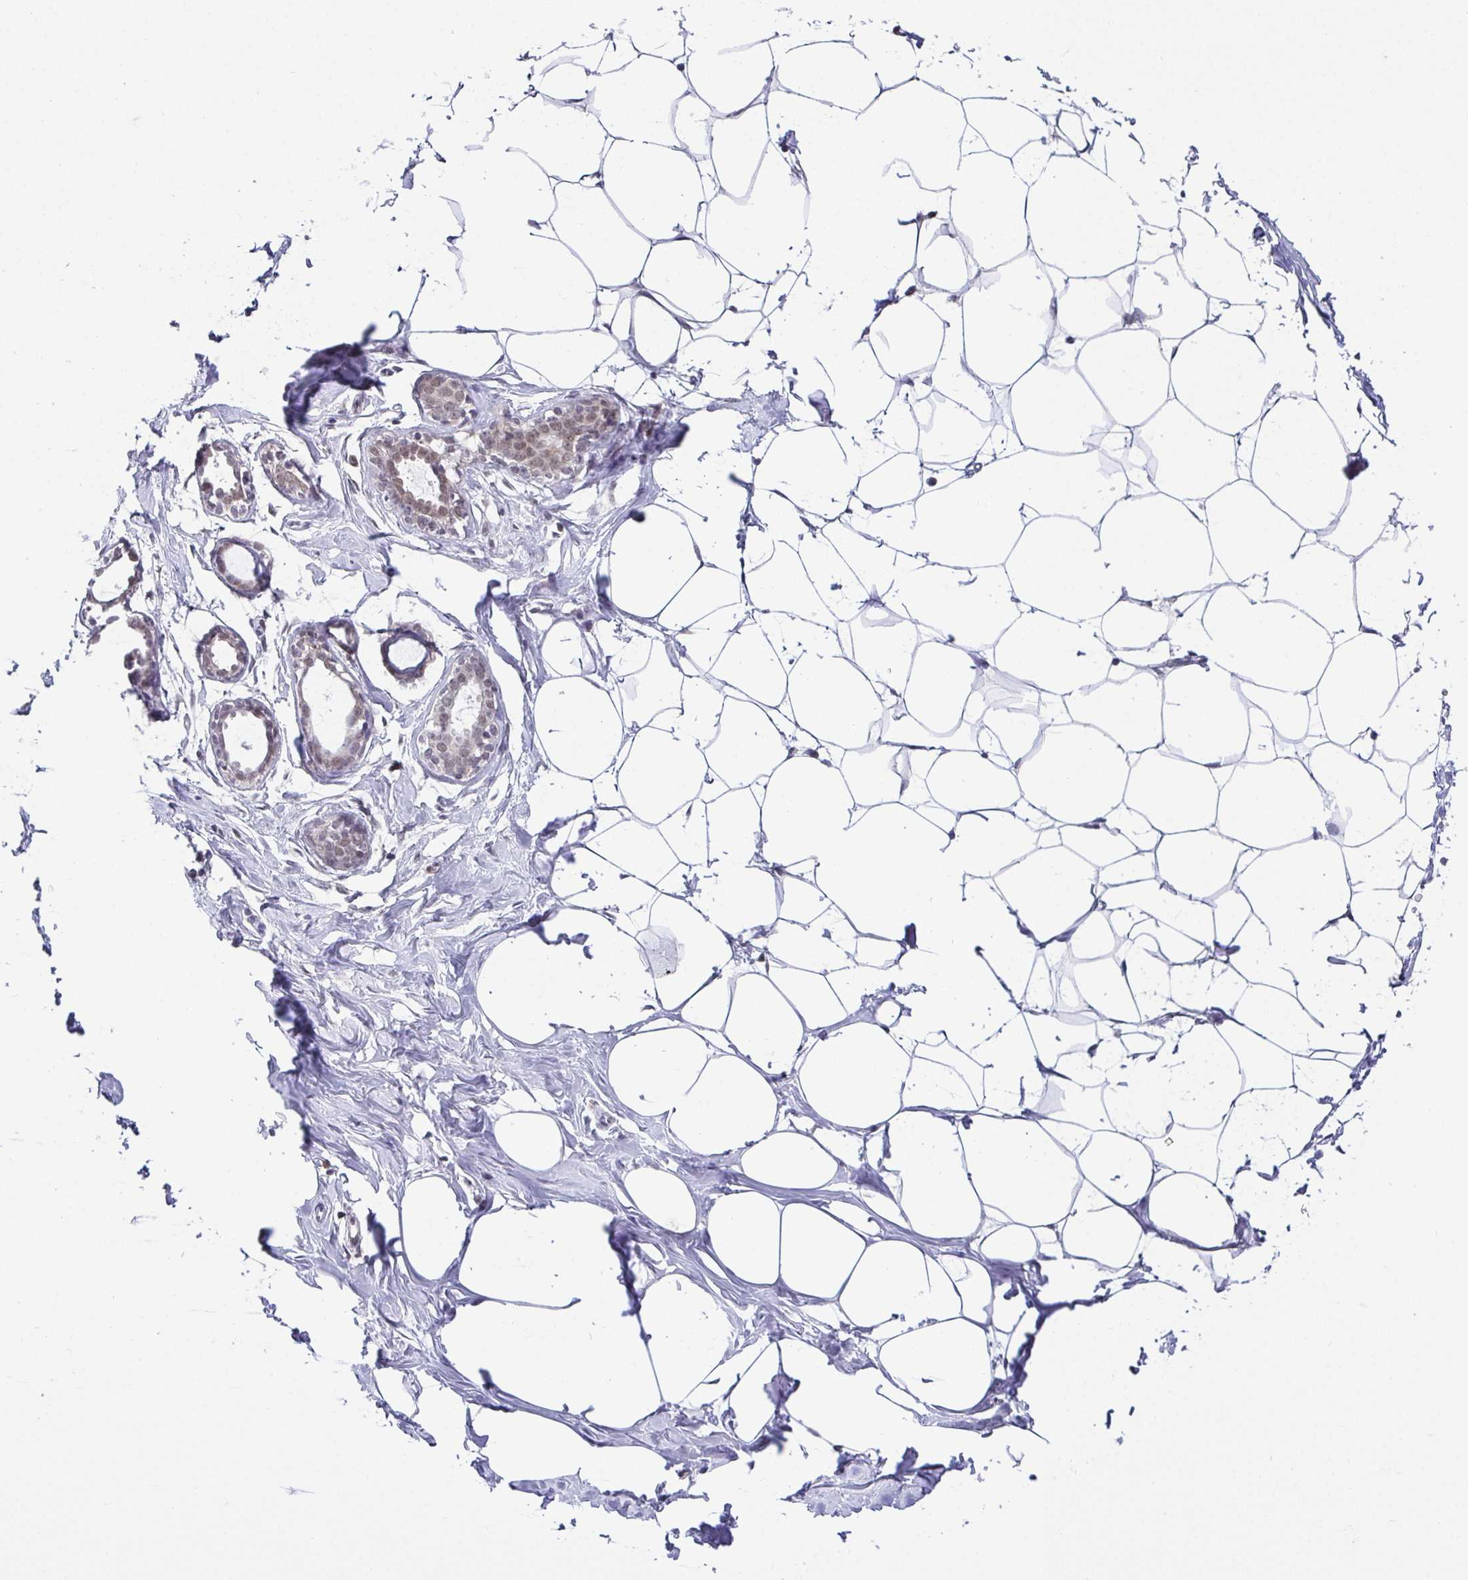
{"staining": {"intensity": "negative", "quantity": "none", "location": "none"}, "tissue": "breast", "cell_type": "Adipocytes", "image_type": "normal", "snomed": [{"axis": "morphology", "description": "Normal tissue, NOS"}, {"axis": "topography", "description": "Breast"}], "caption": "Immunohistochemistry image of benign breast: human breast stained with DAB (3,3'-diaminobenzidine) exhibits no significant protein positivity in adipocytes. (DAB immunohistochemistry with hematoxylin counter stain).", "gene": "RBM3", "patient": {"sex": "female", "age": 27}}